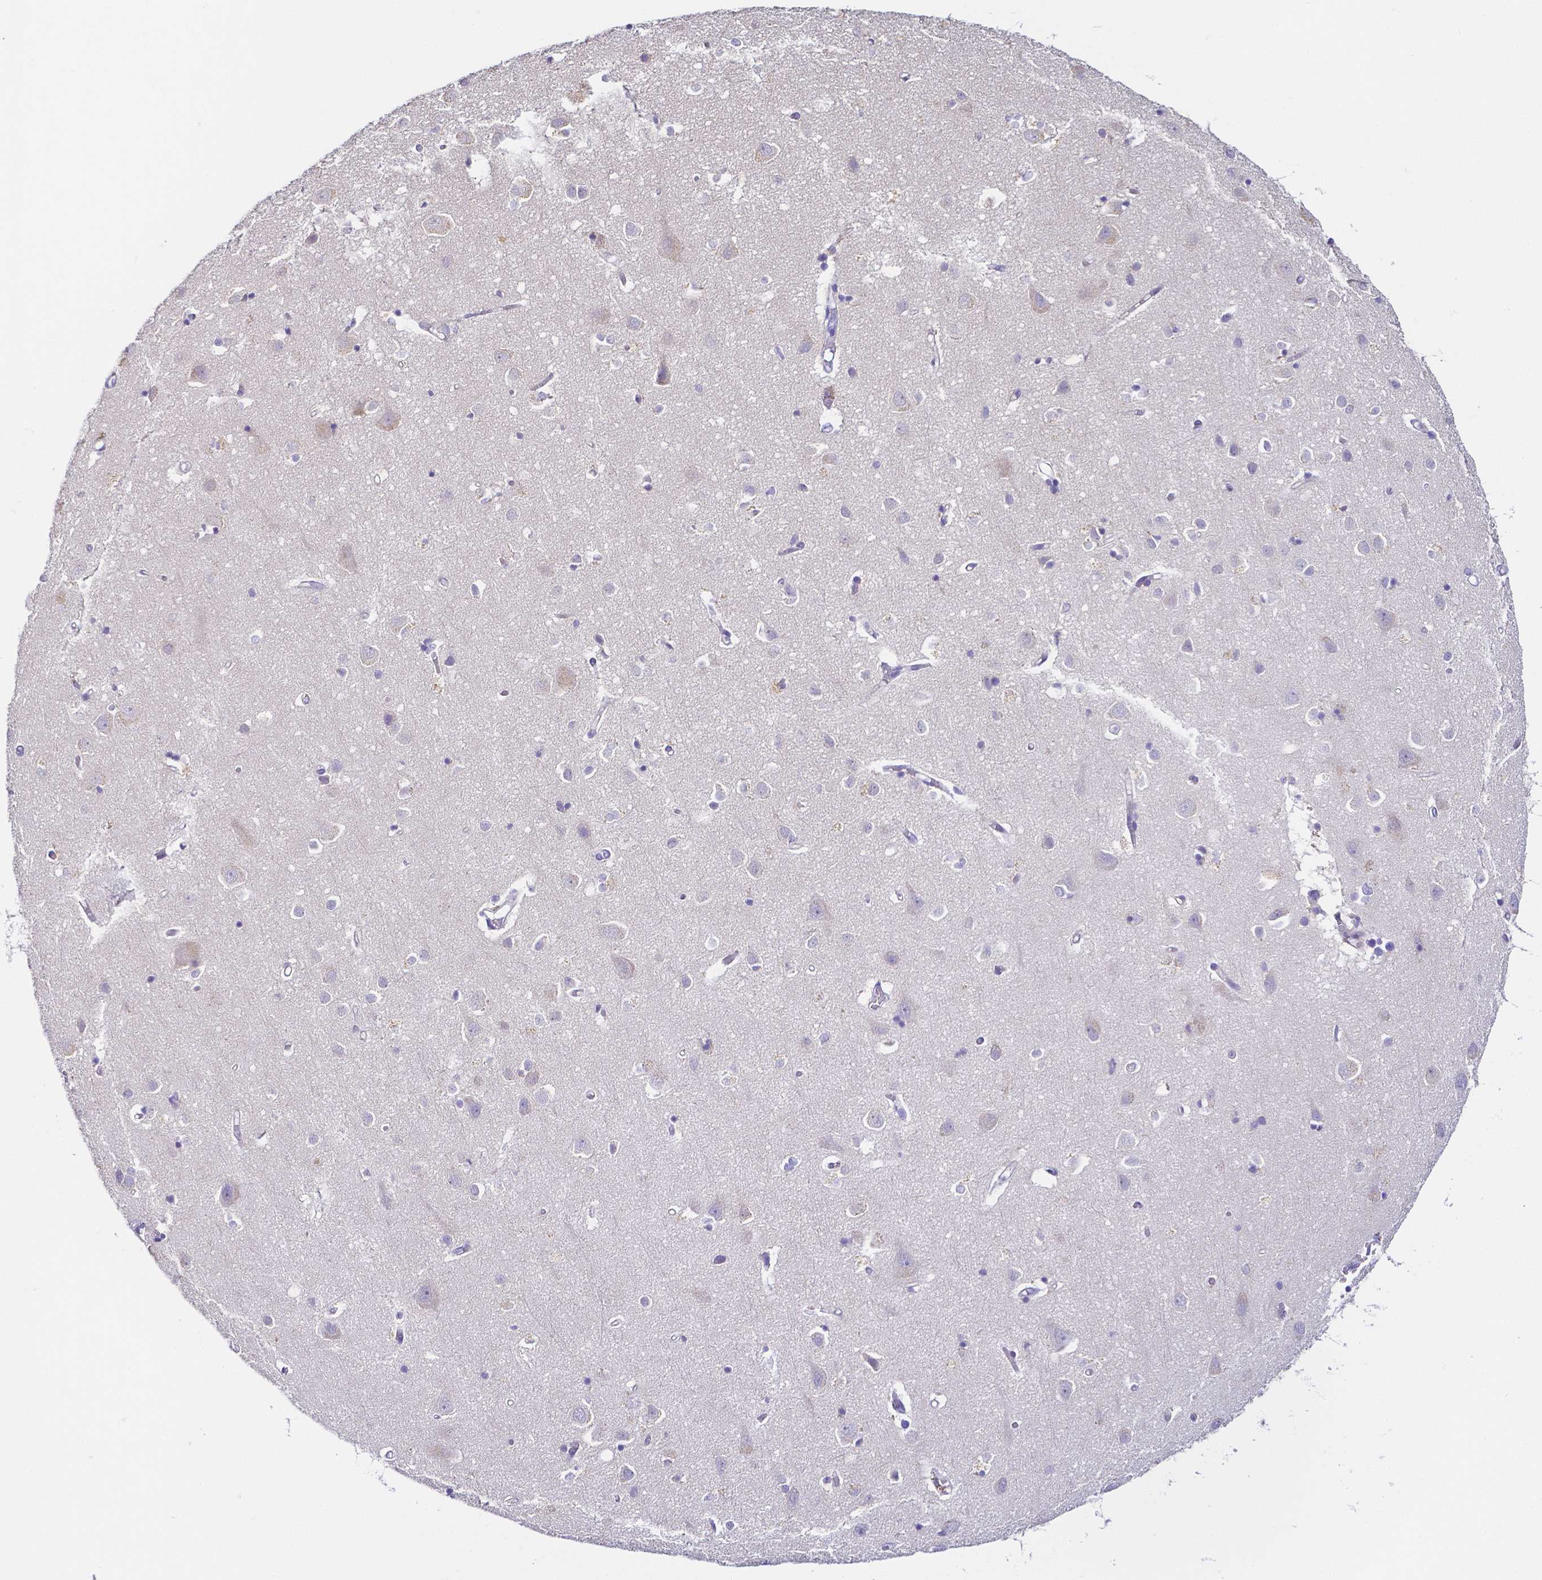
{"staining": {"intensity": "negative", "quantity": "none", "location": "none"}, "tissue": "cerebral cortex", "cell_type": "Endothelial cells", "image_type": "normal", "snomed": [{"axis": "morphology", "description": "Normal tissue, NOS"}, {"axis": "topography", "description": "Cerebral cortex"}], "caption": "There is no significant staining in endothelial cells of cerebral cortex. (Stains: DAB immunohistochemistry (IHC) with hematoxylin counter stain, Microscopy: brightfield microscopy at high magnification).", "gene": "PKP3", "patient": {"sex": "male", "age": 70}}